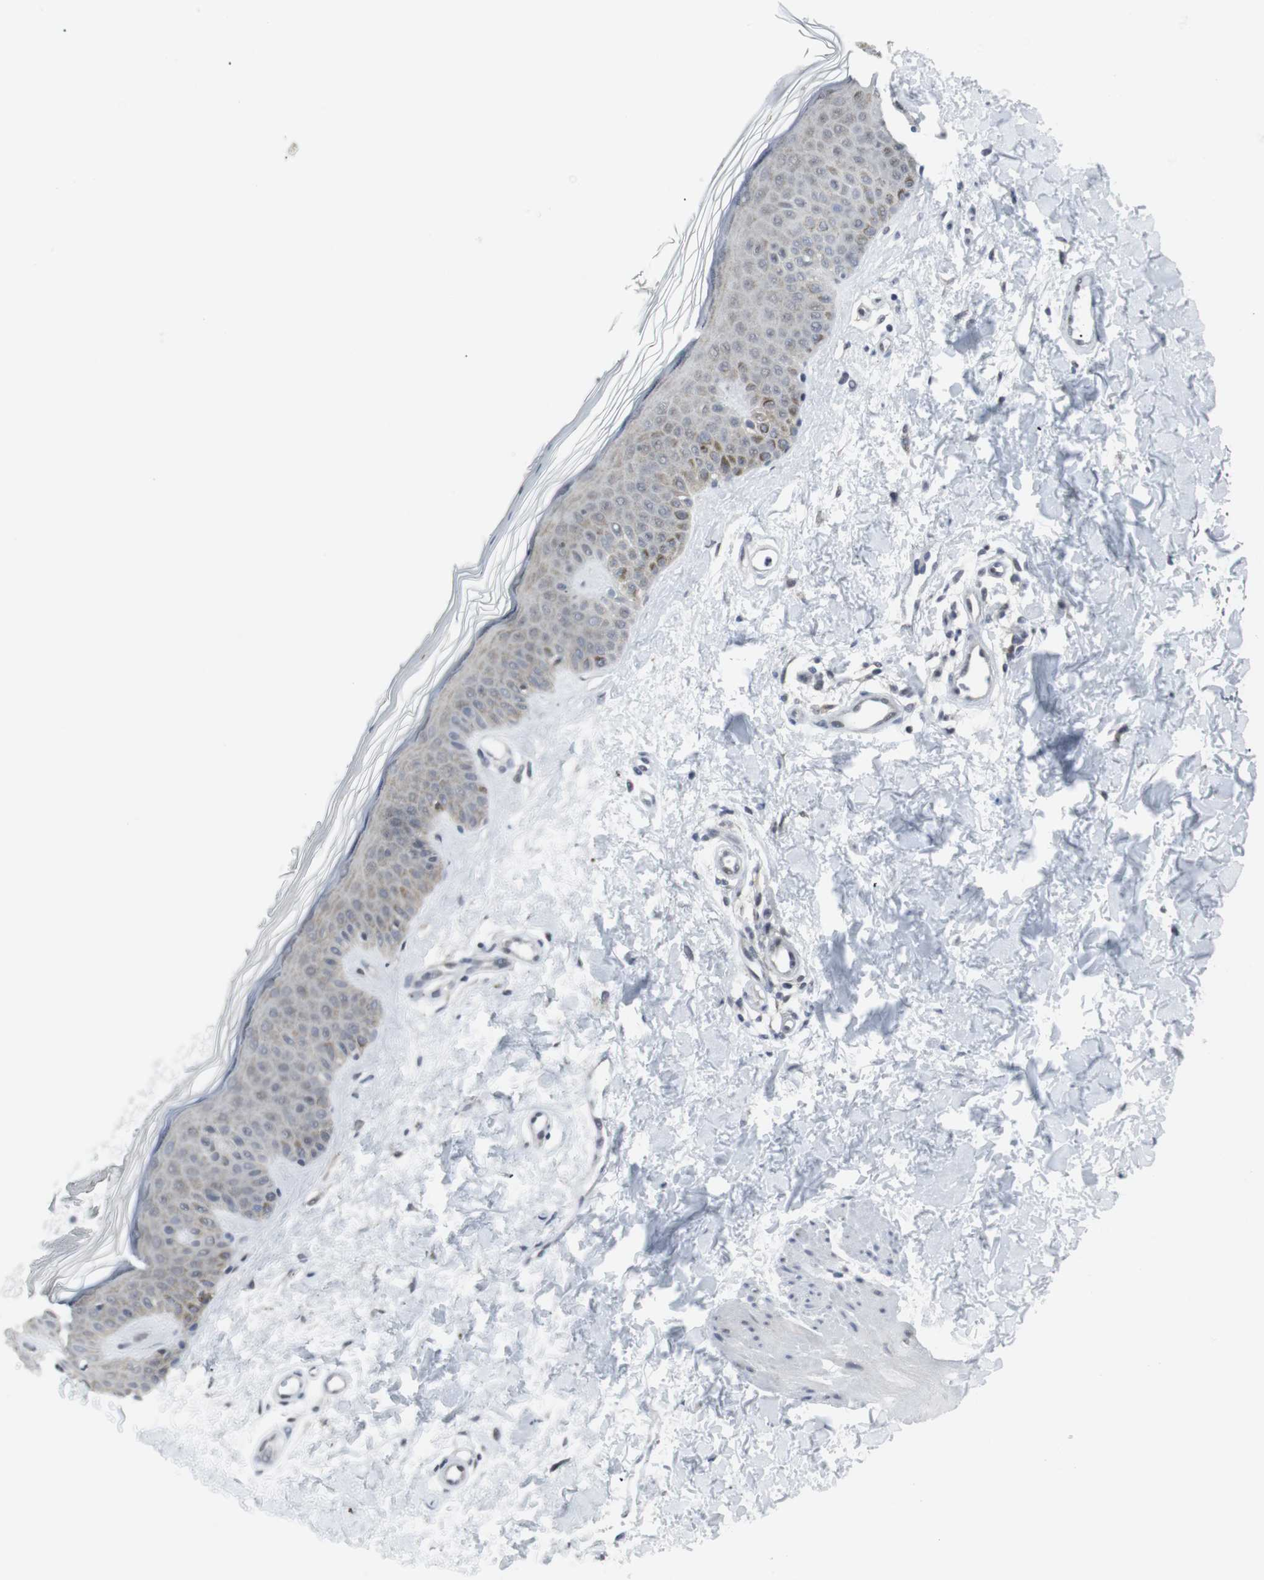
{"staining": {"intensity": "negative", "quantity": "none", "location": "none"}, "tissue": "skin", "cell_type": "Fibroblasts", "image_type": "normal", "snomed": [{"axis": "morphology", "description": "Normal tissue, NOS"}, {"axis": "topography", "description": "Skin"}], "caption": "Immunohistochemical staining of benign human skin displays no significant expression in fibroblasts.", "gene": "GEMIN2", "patient": {"sex": "male", "age": 67}}